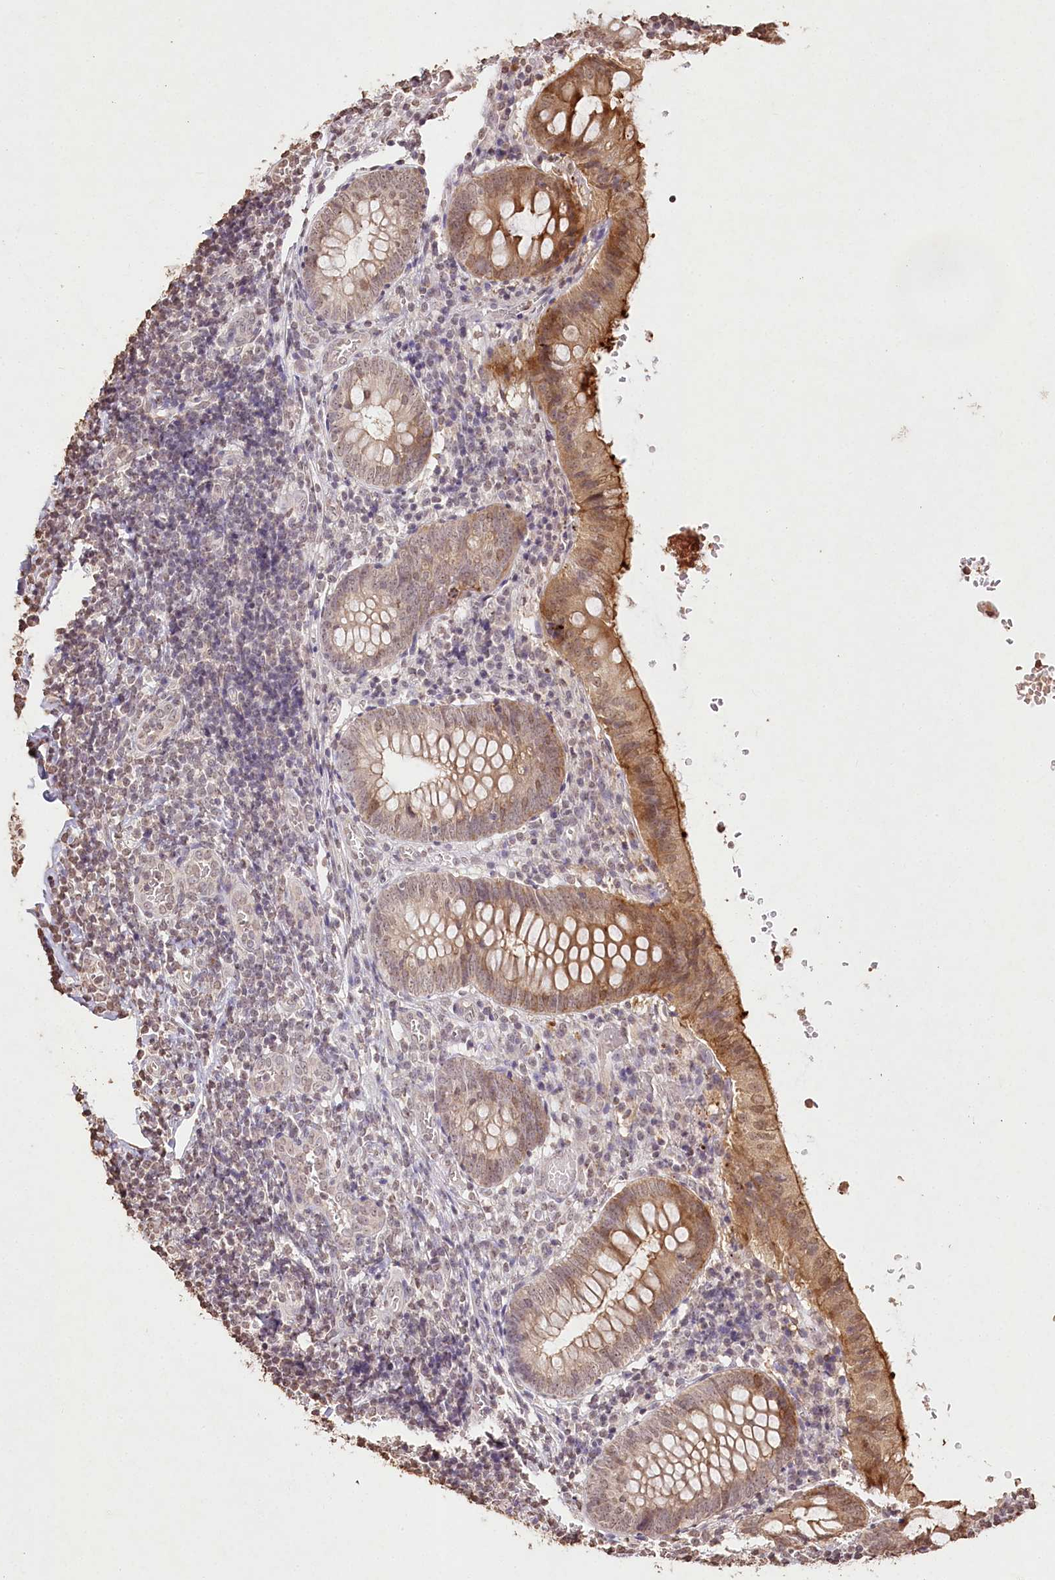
{"staining": {"intensity": "strong", "quantity": "25%-75%", "location": "cytoplasmic/membranous,nuclear"}, "tissue": "appendix", "cell_type": "Glandular cells", "image_type": "normal", "snomed": [{"axis": "morphology", "description": "Normal tissue, NOS"}, {"axis": "topography", "description": "Appendix"}], "caption": "High-power microscopy captured an immunohistochemistry (IHC) histopathology image of unremarkable appendix, revealing strong cytoplasmic/membranous,nuclear positivity in approximately 25%-75% of glandular cells.", "gene": "DMXL1", "patient": {"sex": "male", "age": 8}}